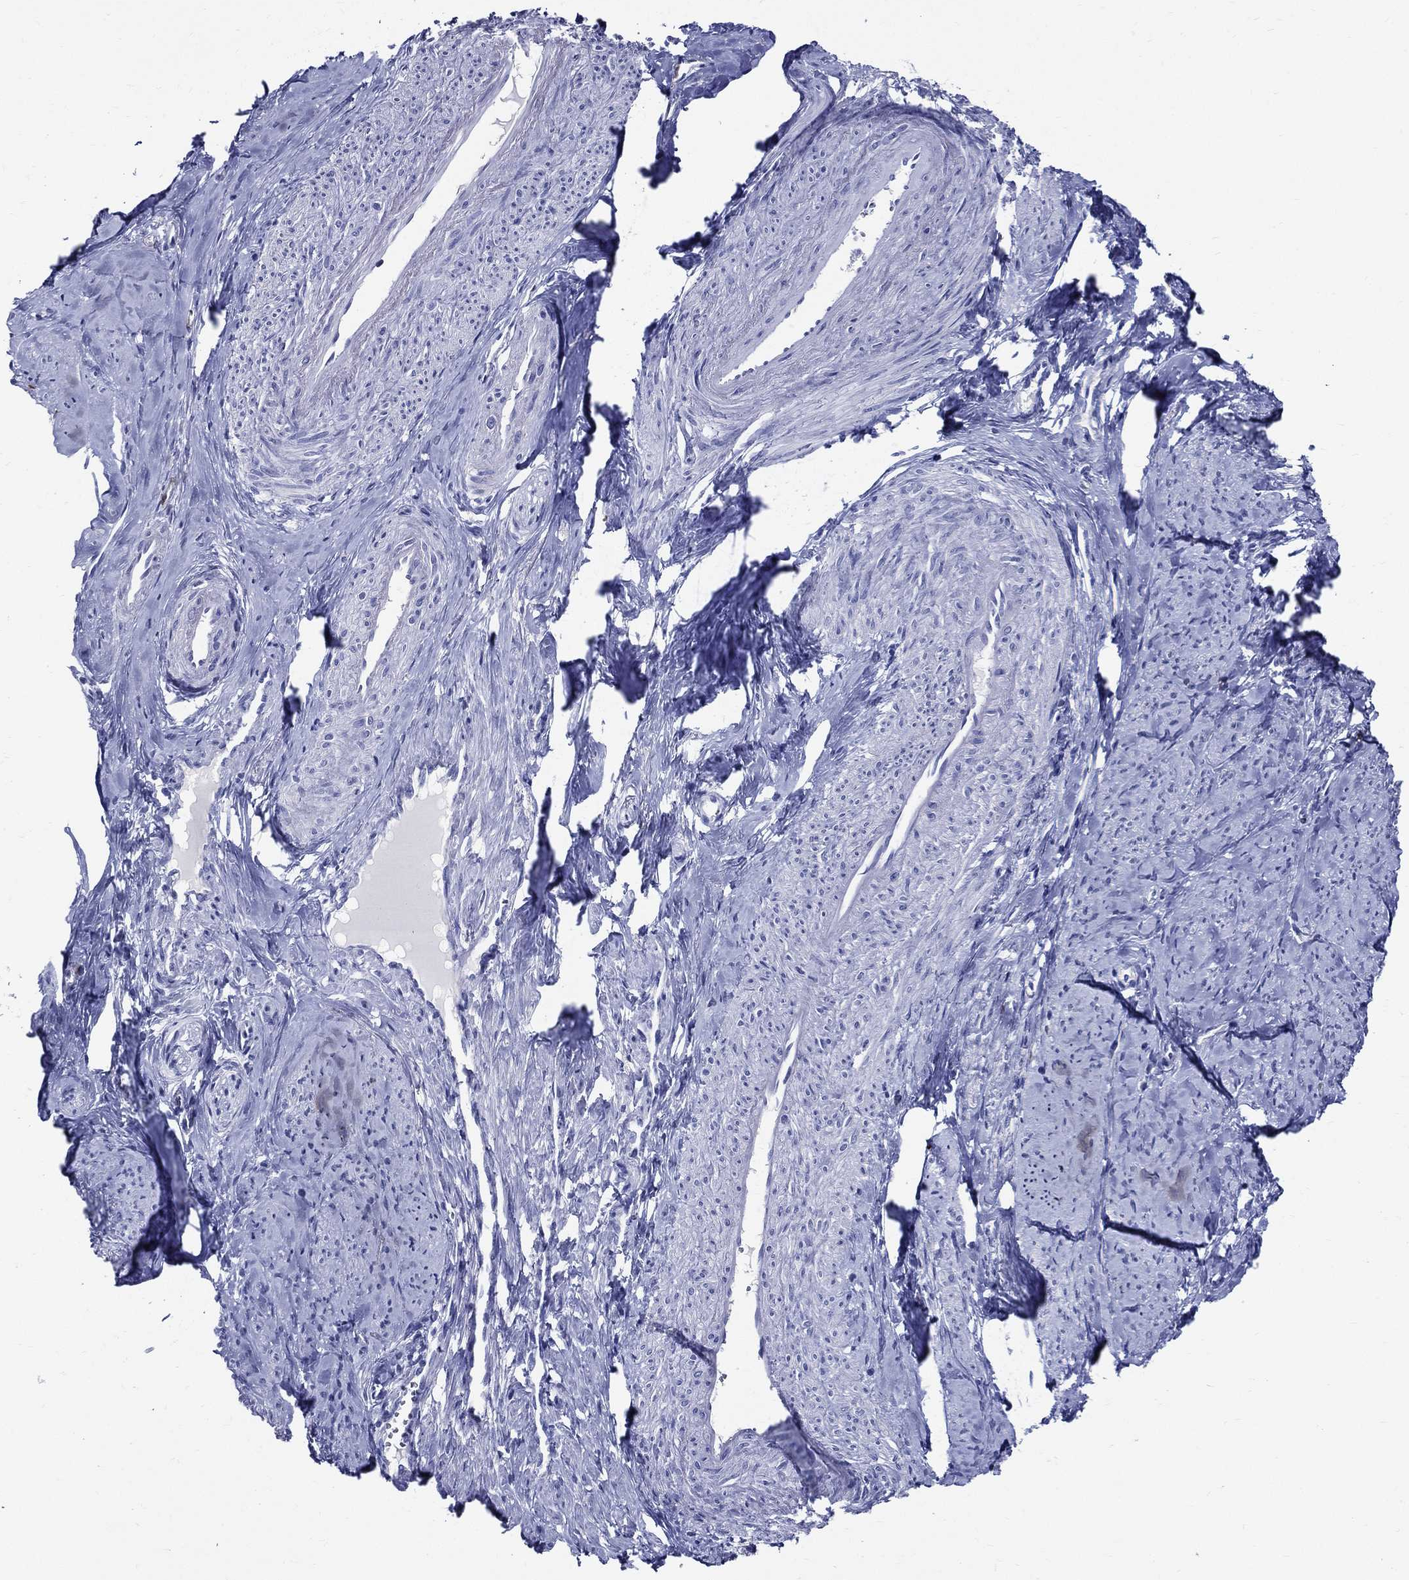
{"staining": {"intensity": "negative", "quantity": "none", "location": "none"}, "tissue": "smooth muscle", "cell_type": "Smooth muscle cells", "image_type": "normal", "snomed": [{"axis": "morphology", "description": "Normal tissue, NOS"}, {"axis": "topography", "description": "Smooth muscle"}], "caption": "DAB immunohistochemical staining of unremarkable smooth muscle exhibits no significant staining in smooth muscle cells. (DAB (3,3'-diaminobenzidine) immunohistochemistry (IHC) visualized using brightfield microscopy, high magnification).", "gene": "ACE2", "patient": {"sex": "female", "age": 48}}